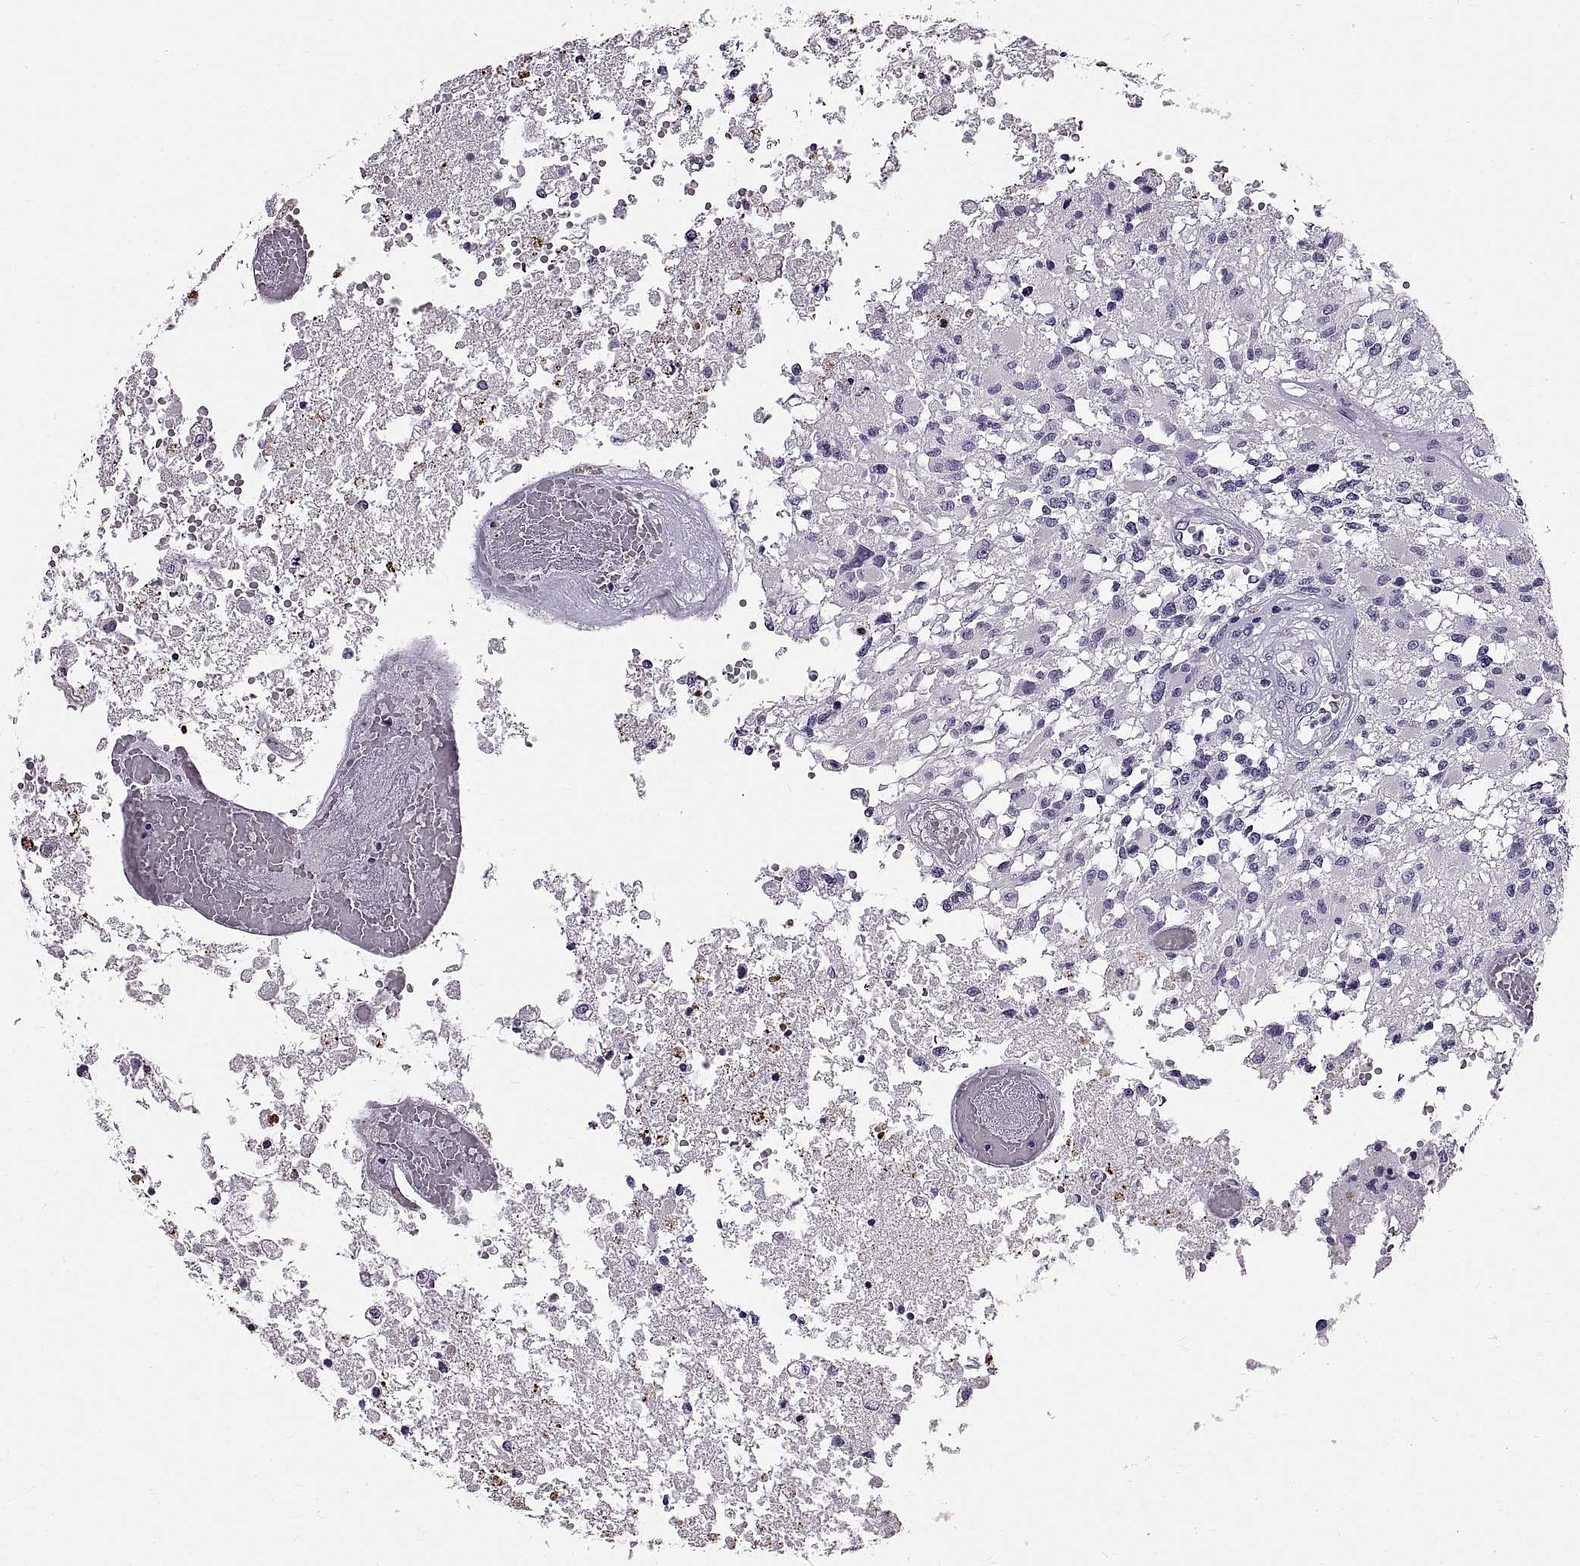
{"staining": {"intensity": "negative", "quantity": "none", "location": "none"}, "tissue": "glioma", "cell_type": "Tumor cells", "image_type": "cancer", "snomed": [{"axis": "morphology", "description": "Glioma, malignant, High grade"}, {"axis": "topography", "description": "Brain"}], "caption": "Tumor cells show no significant protein staining in glioma.", "gene": "WFDC8", "patient": {"sex": "female", "age": 63}}